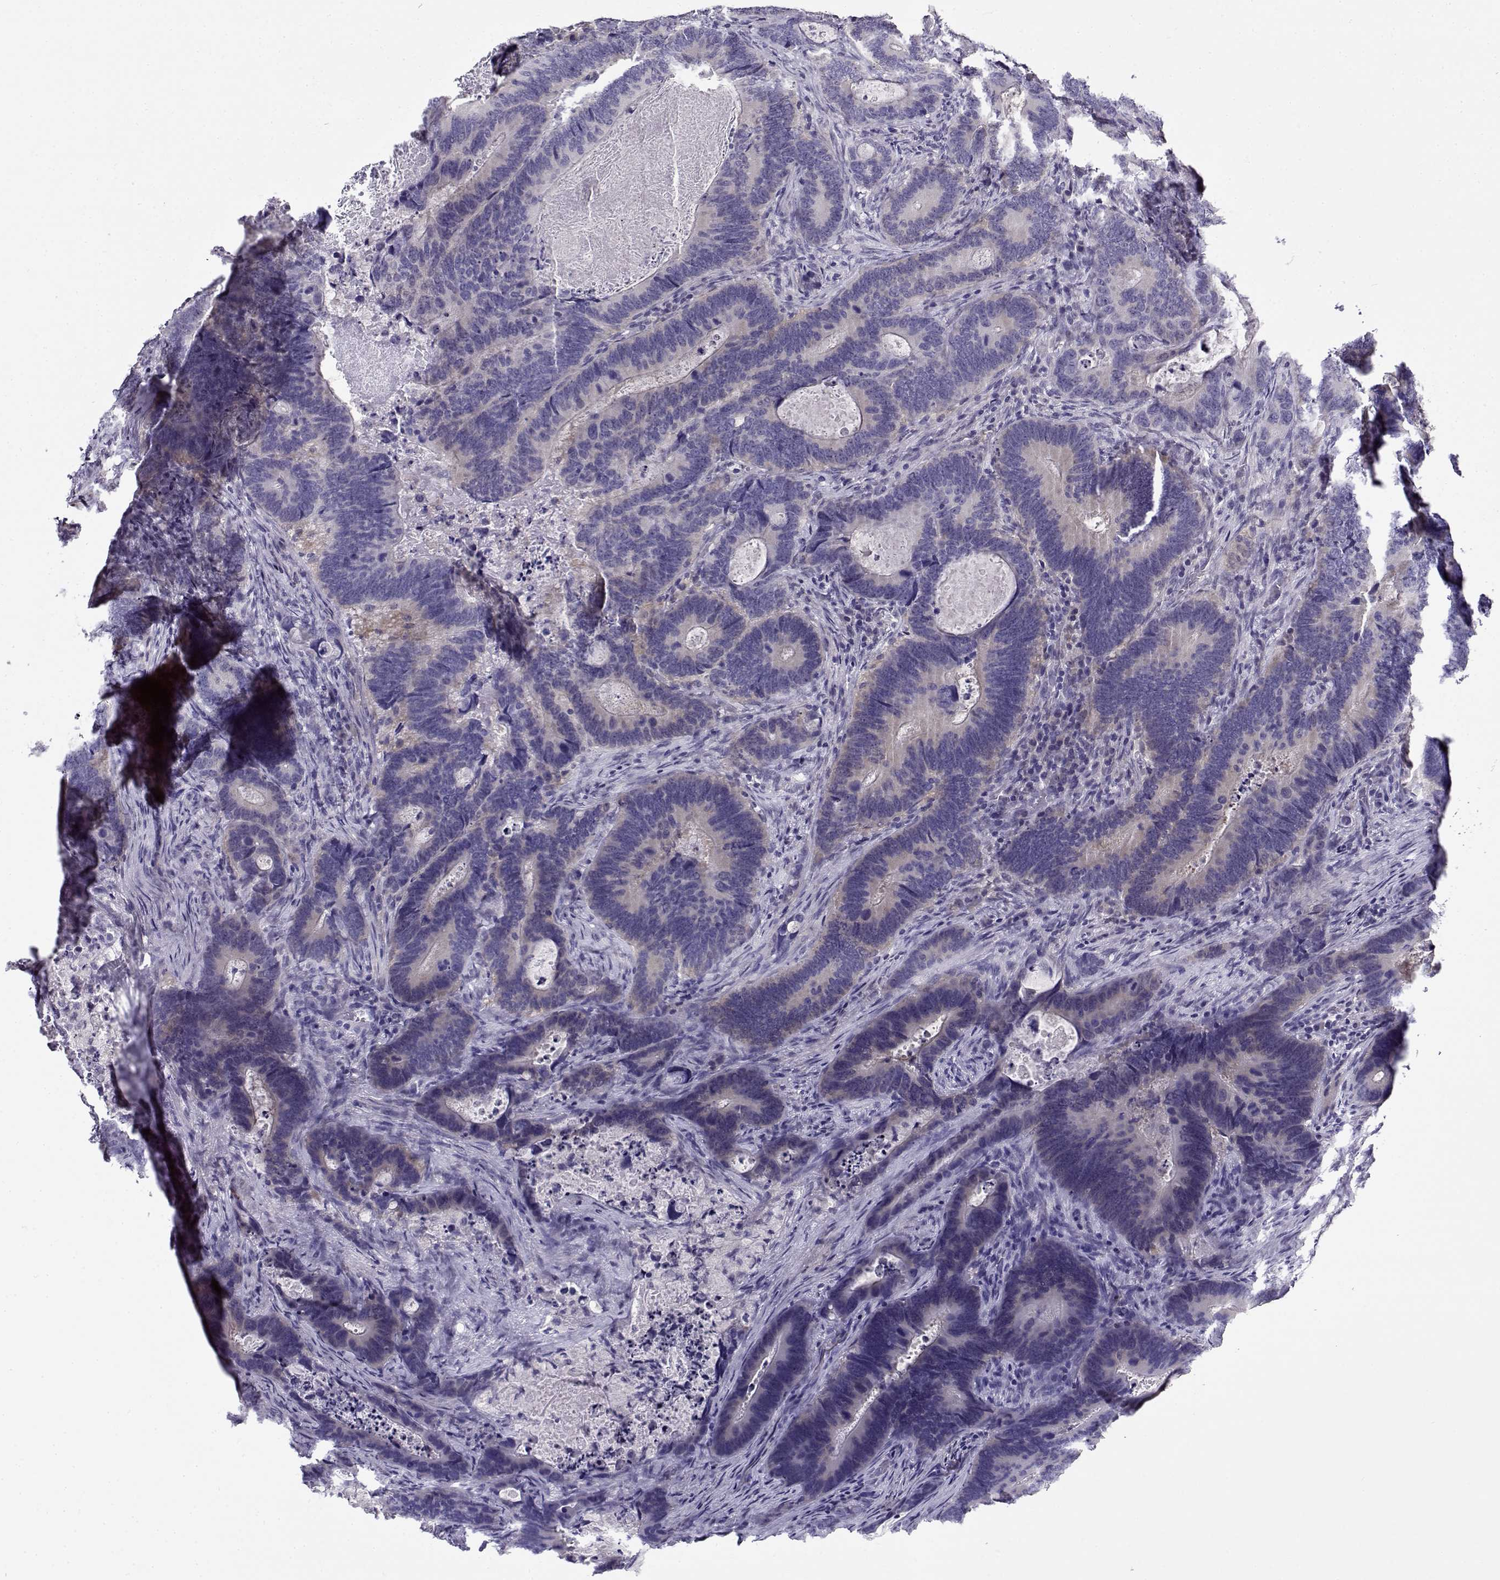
{"staining": {"intensity": "negative", "quantity": "none", "location": "none"}, "tissue": "colorectal cancer", "cell_type": "Tumor cells", "image_type": "cancer", "snomed": [{"axis": "morphology", "description": "Adenocarcinoma, NOS"}, {"axis": "topography", "description": "Colon"}], "caption": "Immunohistochemical staining of human adenocarcinoma (colorectal) demonstrates no significant positivity in tumor cells.", "gene": "FEZF1", "patient": {"sex": "female", "age": 82}}